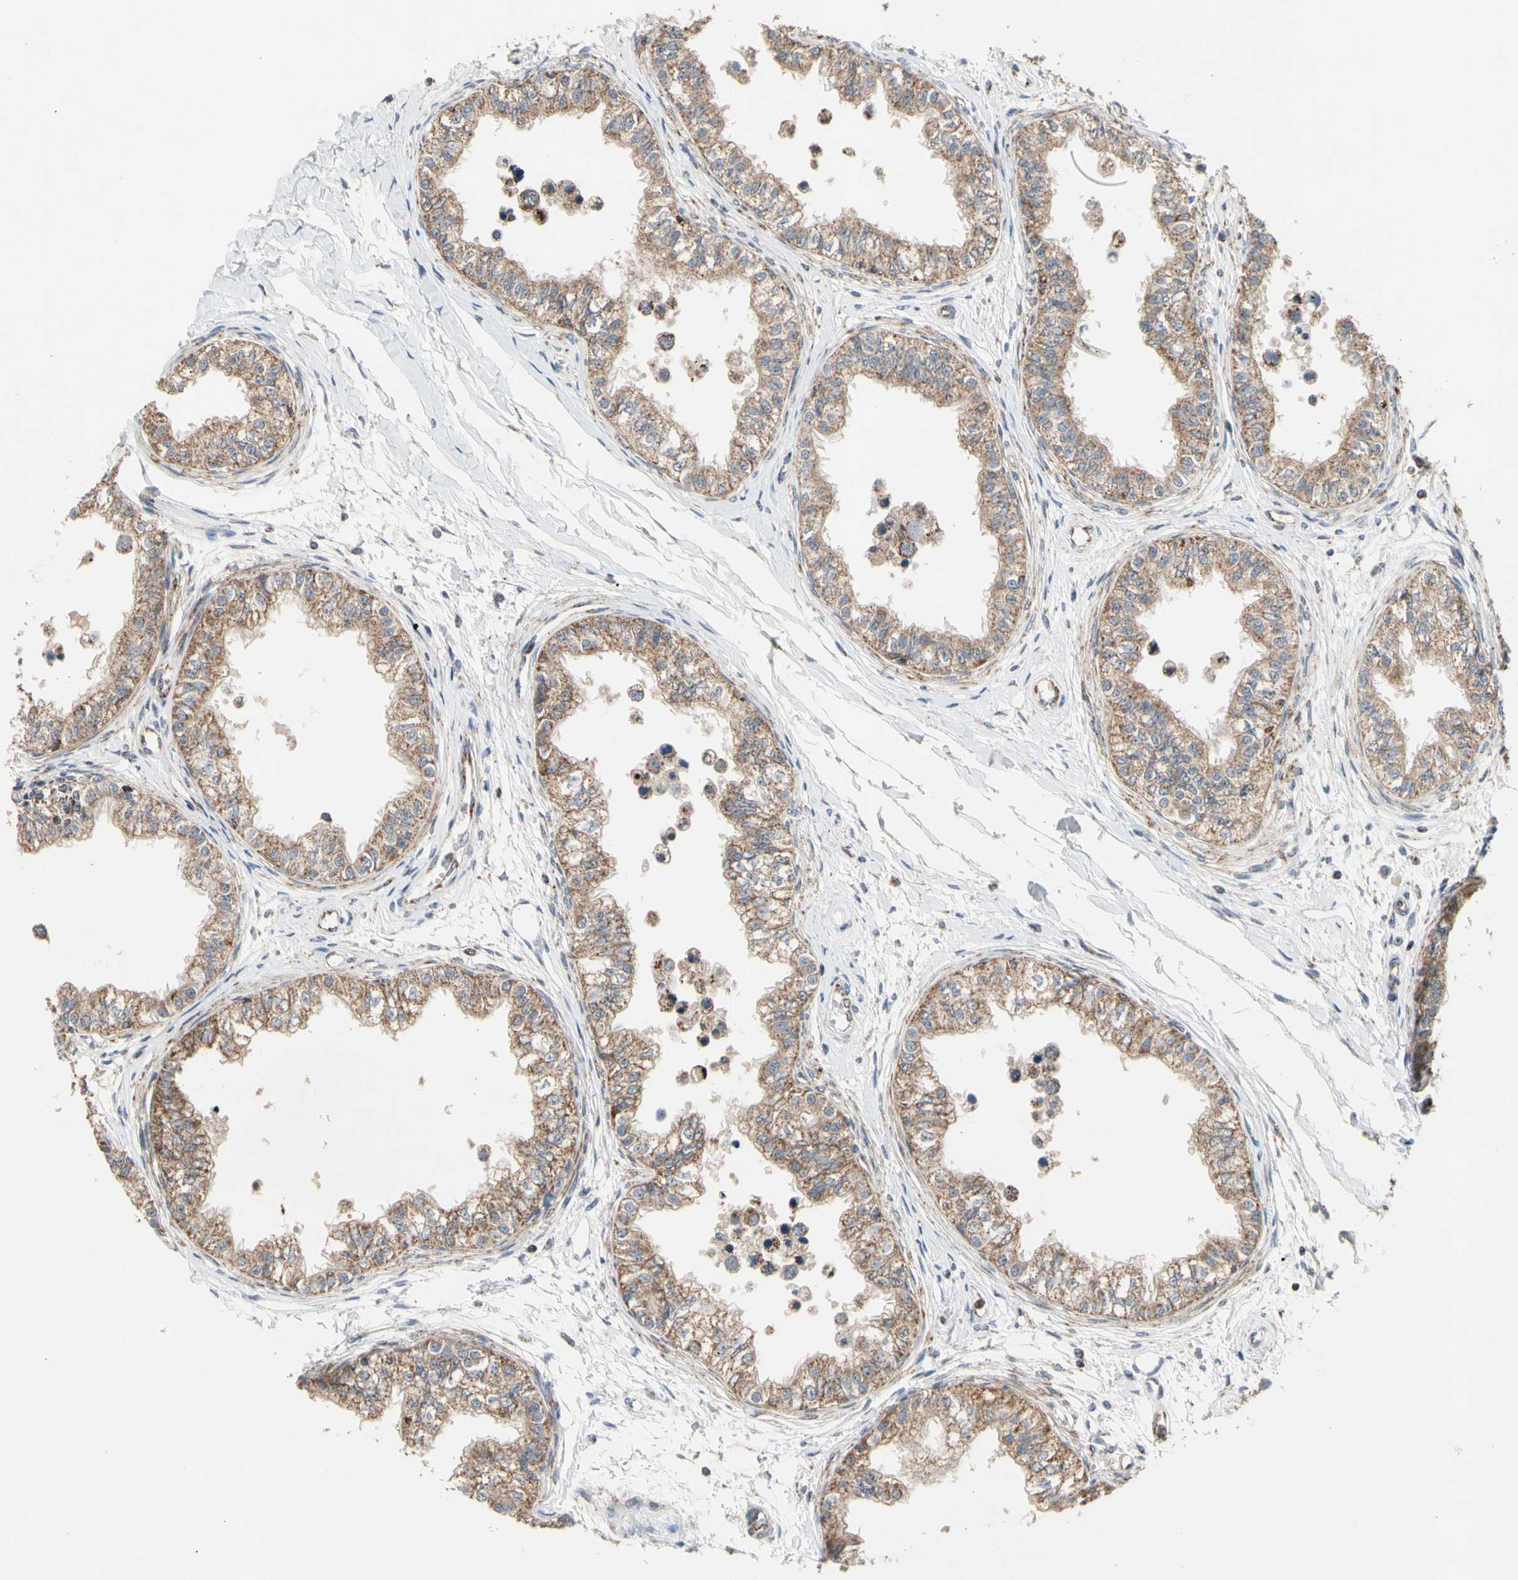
{"staining": {"intensity": "moderate", "quantity": ">75%", "location": "cytoplasmic/membranous"}, "tissue": "epididymis", "cell_type": "Glandular cells", "image_type": "normal", "snomed": [{"axis": "morphology", "description": "Normal tissue, NOS"}, {"axis": "morphology", "description": "Adenocarcinoma, metastatic, NOS"}, {"axis": "topography", "description": "Testis"}, {"axis": "topography", "description": "Epididymis"}], "caption": "Brown immunohistochemical staining in benign human epididymis shows moderate cytoplasmic/membranous positivity in about >75% of glandular cells. (brown staining indicates protein expression, while blue staining denotes nuclei).", "gene": "GPD2", "patient": {"sex": "male", "age": 26}}